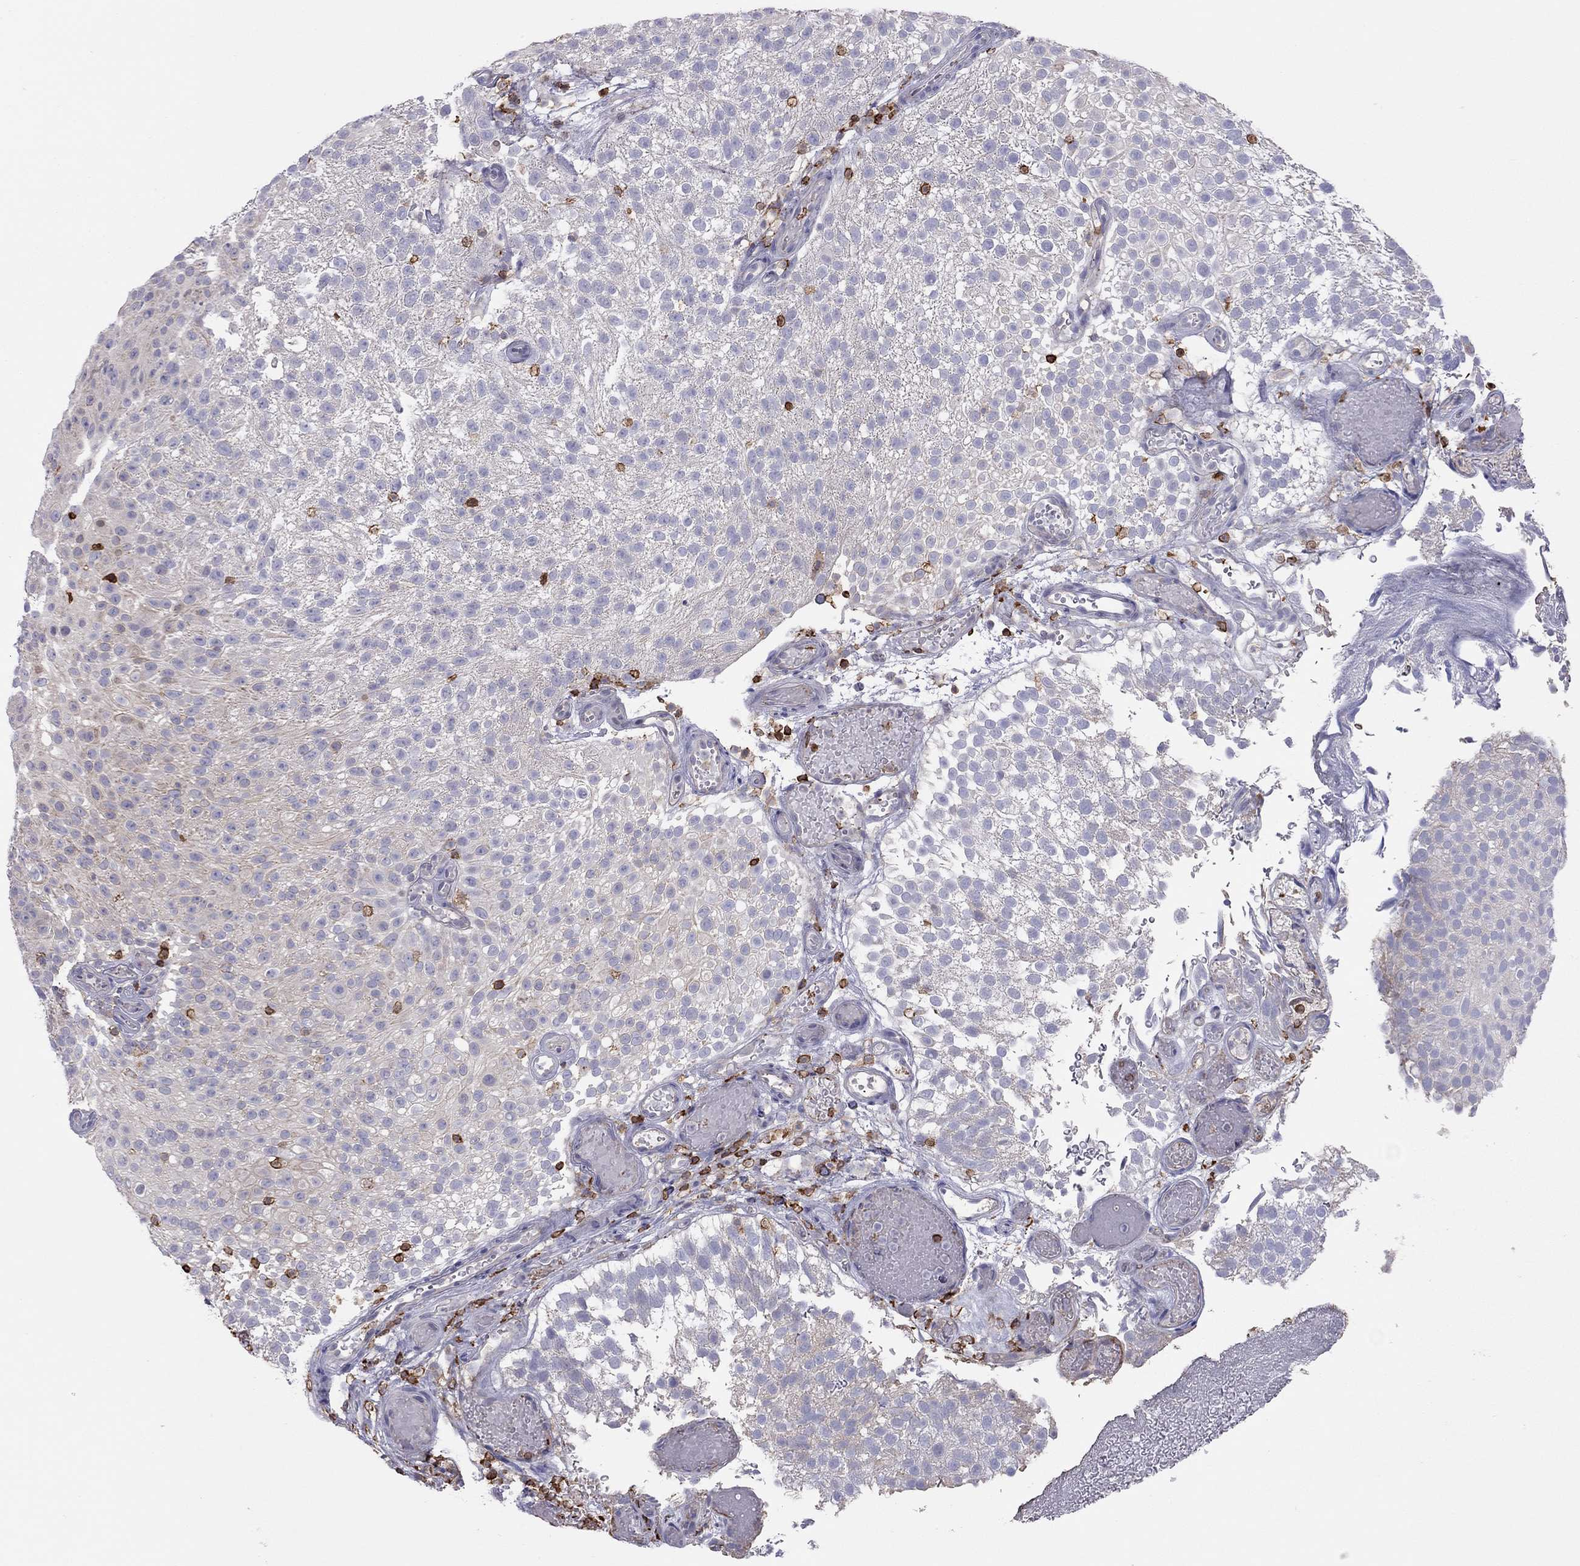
{"staining": {"intensity": "negative", "quantity": "none", "location": "none"}, "tissue": "urothelial cancer", "cell_type": "Tumor cells", "image_type": "cancer", "snomed": [{"axis": "morphology", "description": "Urothelial carcinoma, Low grade"}, {"axis": "topography", "description": "Urinary bladder"}], "caption": "IHC photomicrograph of neoplastic tissue: urothelial carcinoma (low-grade) stained with DAB (3,3'-diaminobenzidine) displays no significant protein expression in tumor cells. (Stains: DAB IHC with hematoxylin counter stain, Microscopy: brightfield microscopy at high magnification).", "gene": "MND1", "patient": {"sex": "male", "age": 78}}